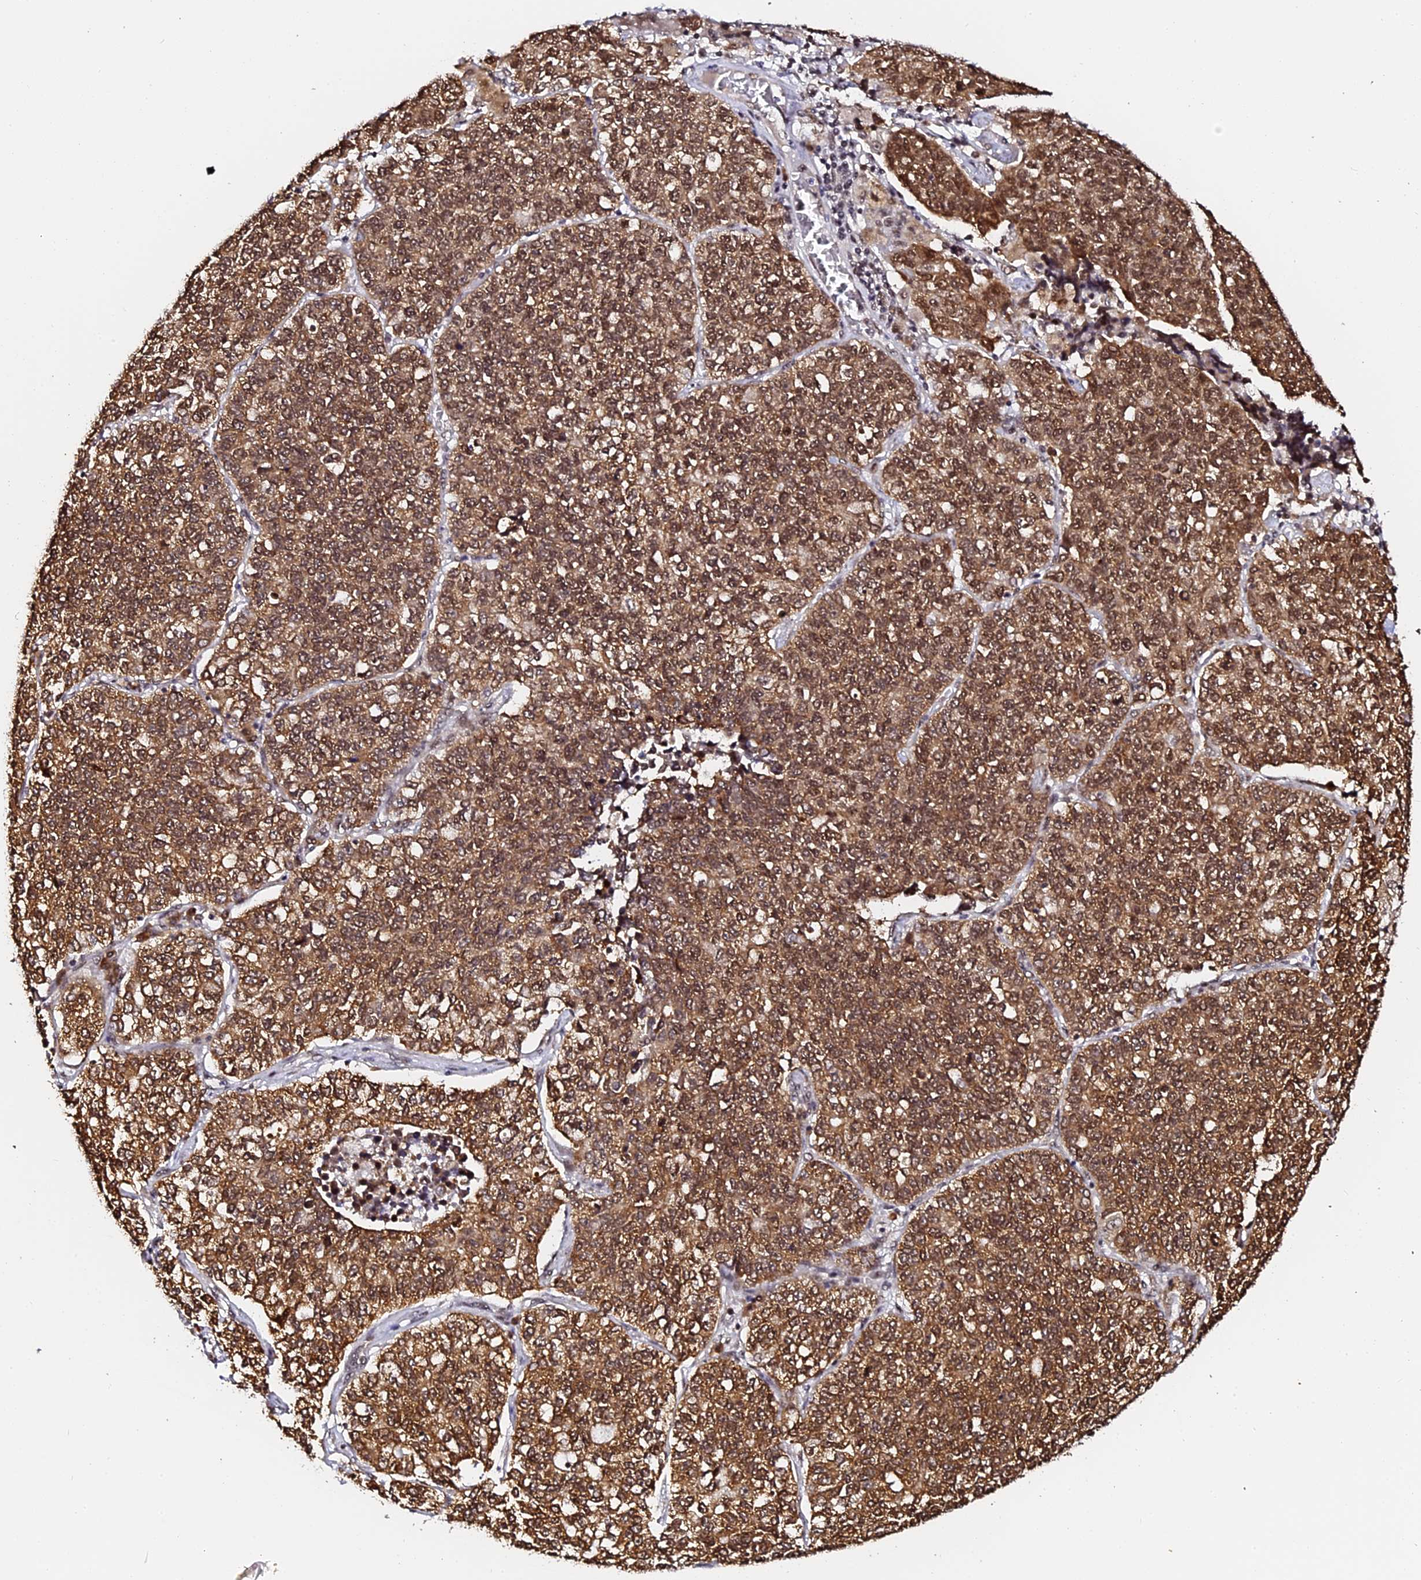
{"staining": {"intensity": "moderate", "quantity": ">75%", "location": "cytoplasmic/membranous,nuclear"}, "tissue": "lung cancer", "cell_type": "Tumor cells", "image_type": "cancer", "snomed": [{"axis": "morphology", "description": "Adenocarcinoma, NOS"}, {"axis": "topography", "description": "Lung"}], "caption": "Immunohistochemistry (IHC) of human lung cancer (adenocarcinoma) demonstrates medium levels of moderate cytoplasmic/membranous and nuclear positivity in about >75% of tumor cells.", "gene": "MCRS1", "patient": {"sex": "male", "age": 49}}